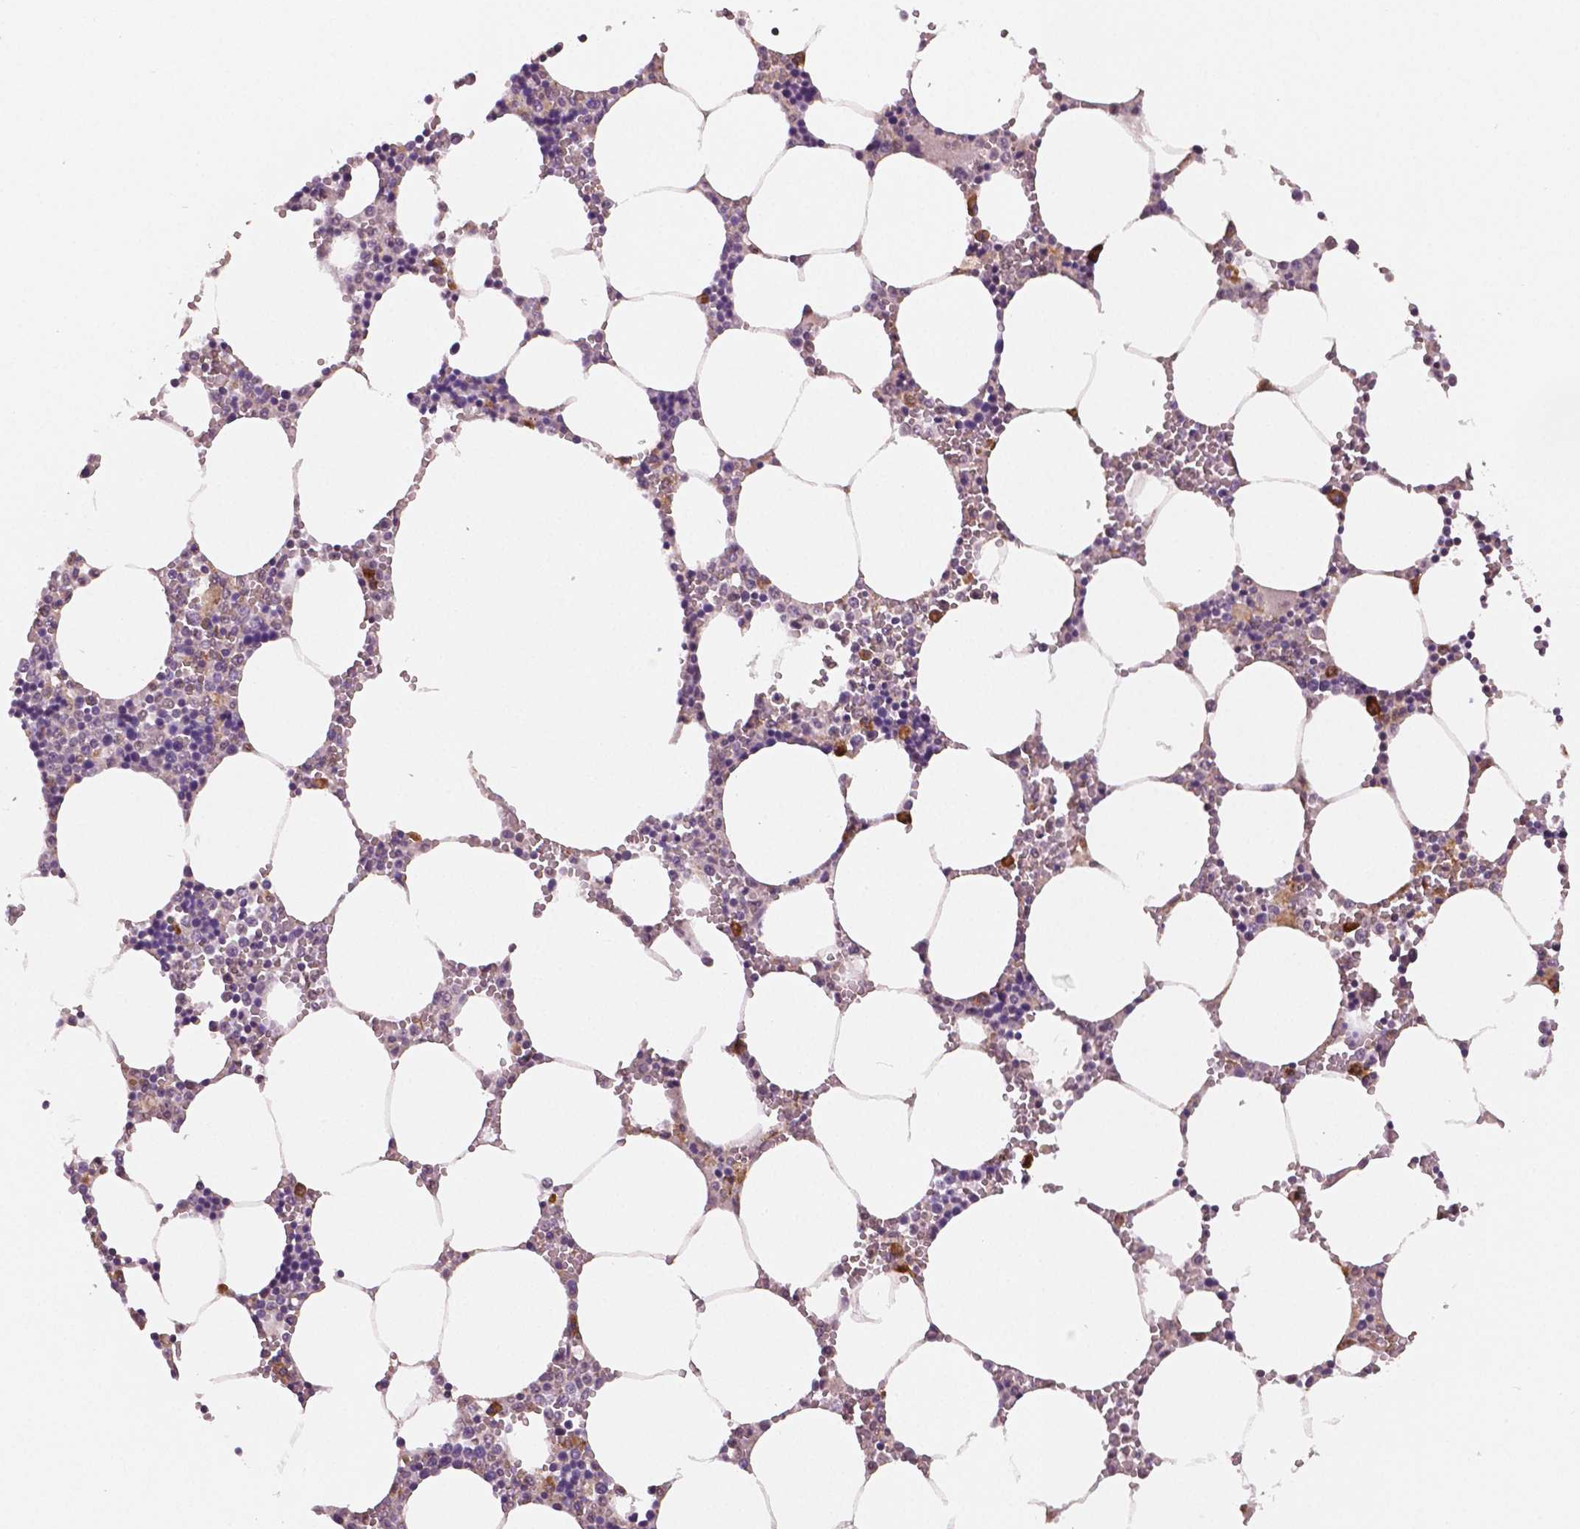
{"staining": {"intensity": "strong", "quantity": "<25%", "location": "cytoplasmic/membranous,nuclear"}, "tissue": "bone marrow", "cell_type": "Hematopoietic cells", "image_type": "normal", "snomed": [{"axis": "morphology", "description": "Normal tissue, NOS"}, {"axis": "topography", "description": "Bone marrow"}], "caption": "This is a histology image of IHC staining of benign bone marrow, which shows strong expression in the cytoplasmic/membranous,nuclear of hematopoietic cells.", "gene": "STAT3", "patient": {"sex": "male", "age": 54}}